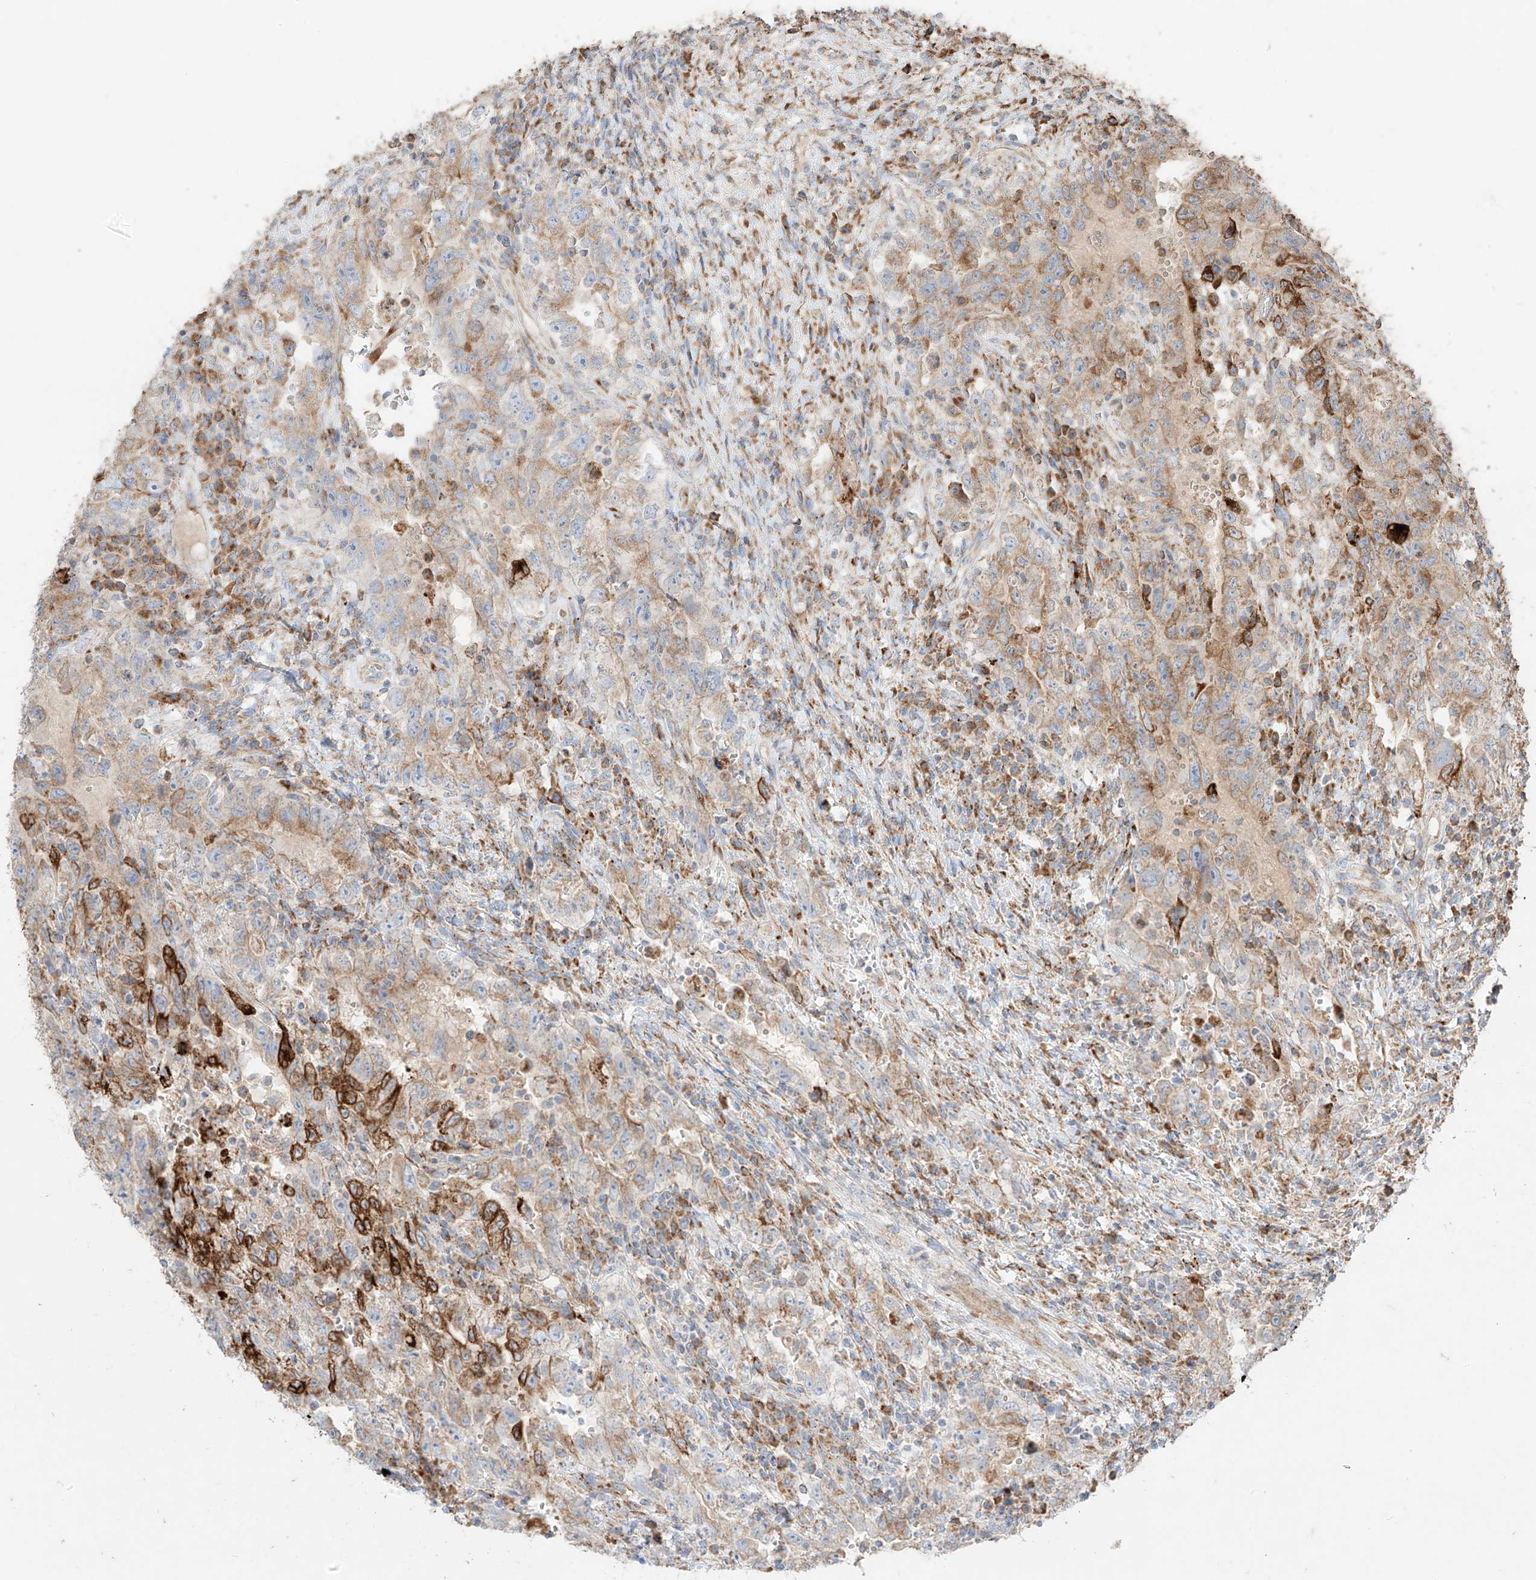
{"staining": {"intensity": "moderate", "quantity": "25%-75%", "location": "cytoplasmic/membranous"}, "tissue": "testis cancer", "cell_type": "Tumor cells", "image_type": "cancer", "snomed": [{"axis": "morphology", "description": "Carcinoma, Embryonal, NOS"}, {"axis": "topography", "description": "Testis"}], "caption": "Protein staining by immunohistochemistry demonstrates moderate cytoplasmic/membranous positivity in approximately 25%-75% of tumor cells in testis cancer.", "gene": "COLGALT2", "patient": {"sex": "male", "age": 26}}